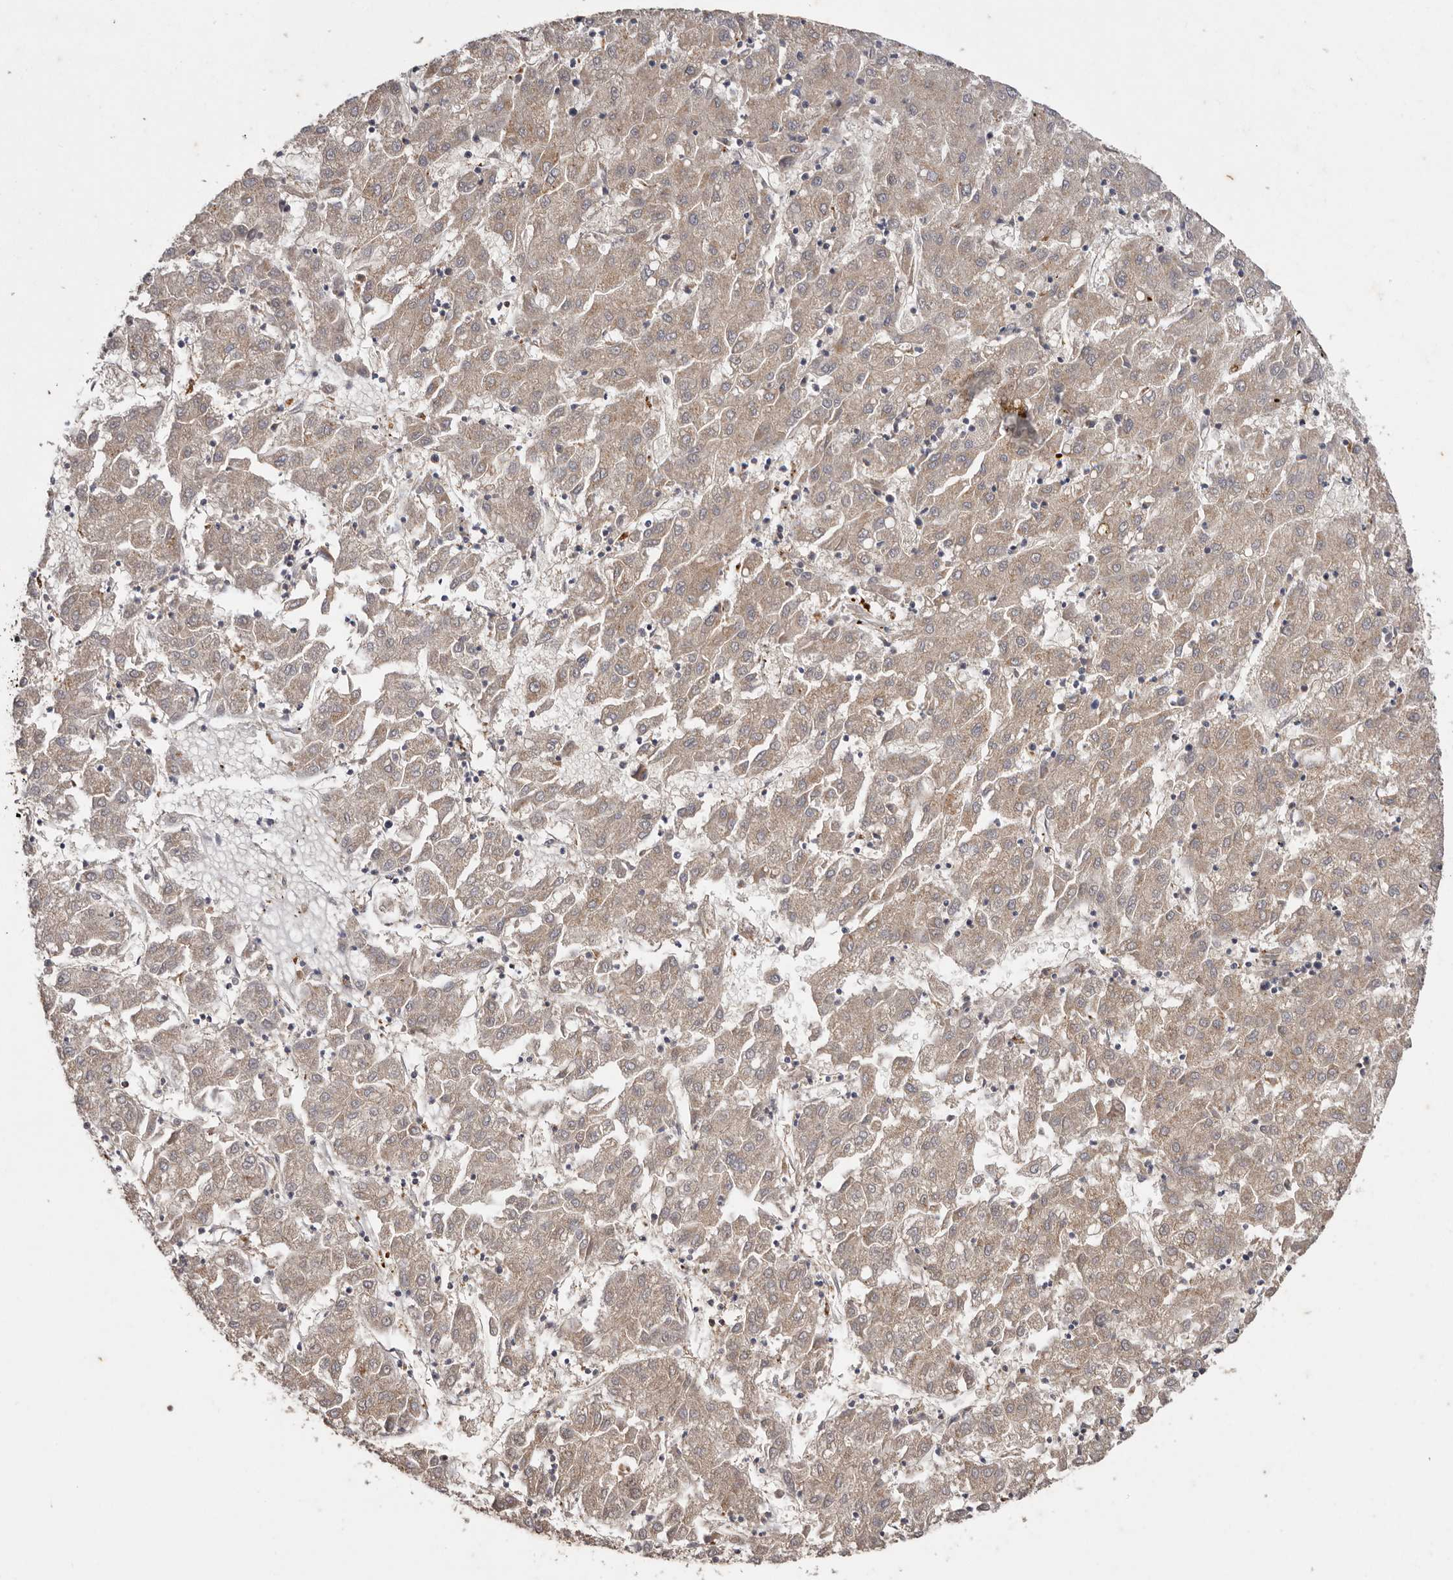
{"staining": {"intensity": "weak", "quantity": ">75%", "location": "cytoplasmic/membranous"}, "tissue": "liver cancer", "cell_type": "Tumor cells", "image_type": "cancer", "snomed": [{"axis": "morphology", "description": "Carcinoma, Hepatocellular, NOS"}, {"axis": "topography", "description": "Liver"}], "caption": "Immunohistochemistry staining of hepatocellular carcinoma (liver), which reveals low levels of weak cytoplasmic/membranous staining in about >75% of tumor cells indicating weak cytoplasmic/membranous protein positivity. The staining was performed using DAB (3,3'-diaminobenzidine) (brown) for protein detection and nuclei were counterstained in hematoxylin (blue).", "gene": "RWDD1", "patient": {"sex": "male", "age": 72}}